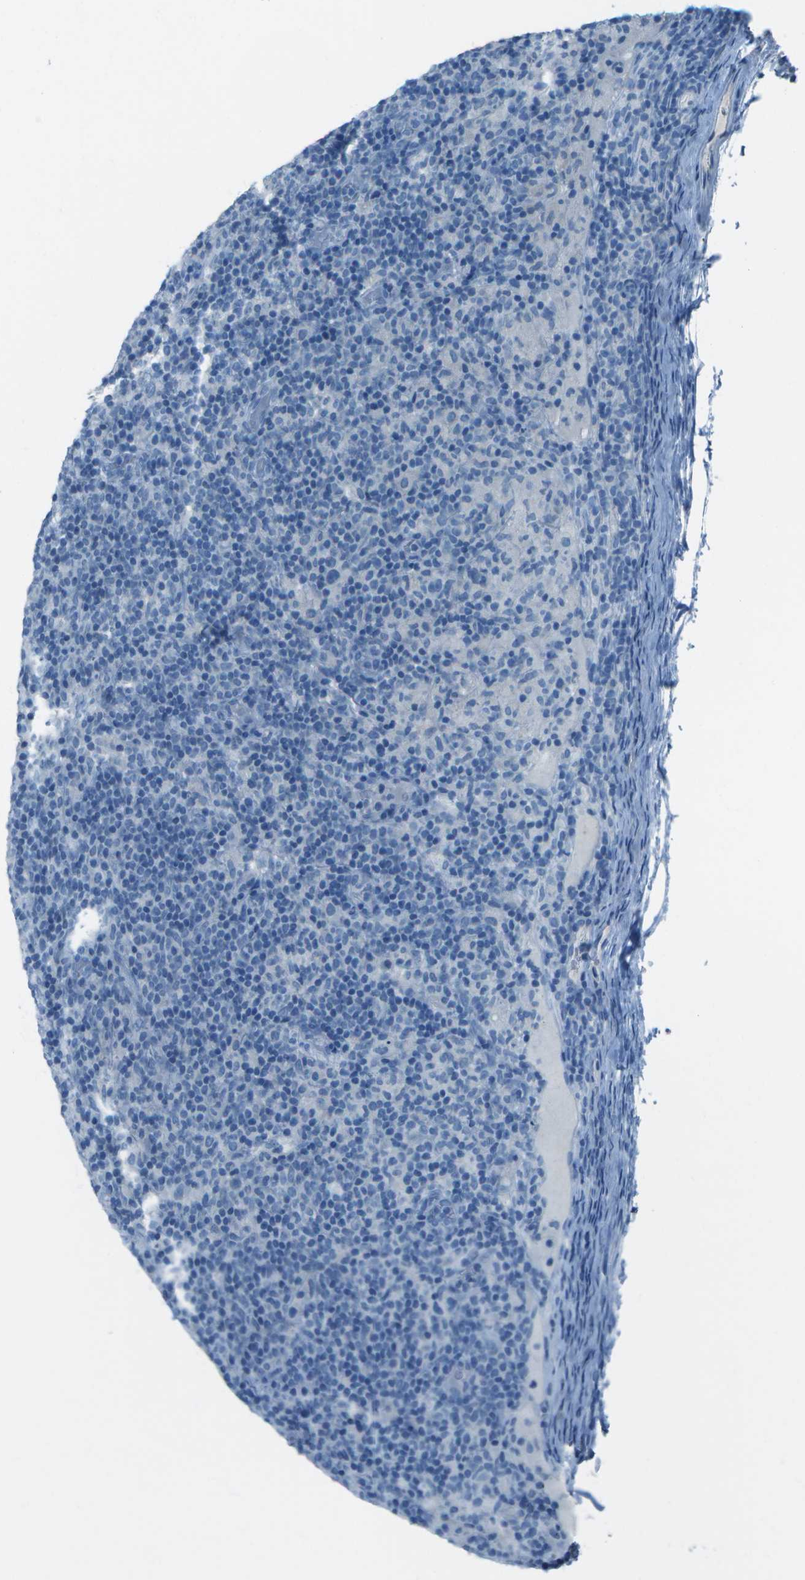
{"staining": {"intensity": "negative", "quantity": "none", "location": "none"}, "tissue": "lymphoma", "cell_type": "Tumor cells", "image_type": "cancer", "snomed": [{"axis": "morphology", "description": "Hodgkin's disease, NOS"}, {"axis": "topography", "description": "Lymph node"}], "caption": "High magnification brightfield microscopy of lymphoma stained with DAB (brown) and counterstained with hematoxylin (blue): tumor cells show no significant positivity. The staining was performed using DAB (3,3'-diaminobenzidine) to visualize the protein expression in brown, while the nuclei were stained in blue with hematoxylin (Magnification: 20x).", "gene": "FGF1", "patient": {"sex": "male", "age": 70}}